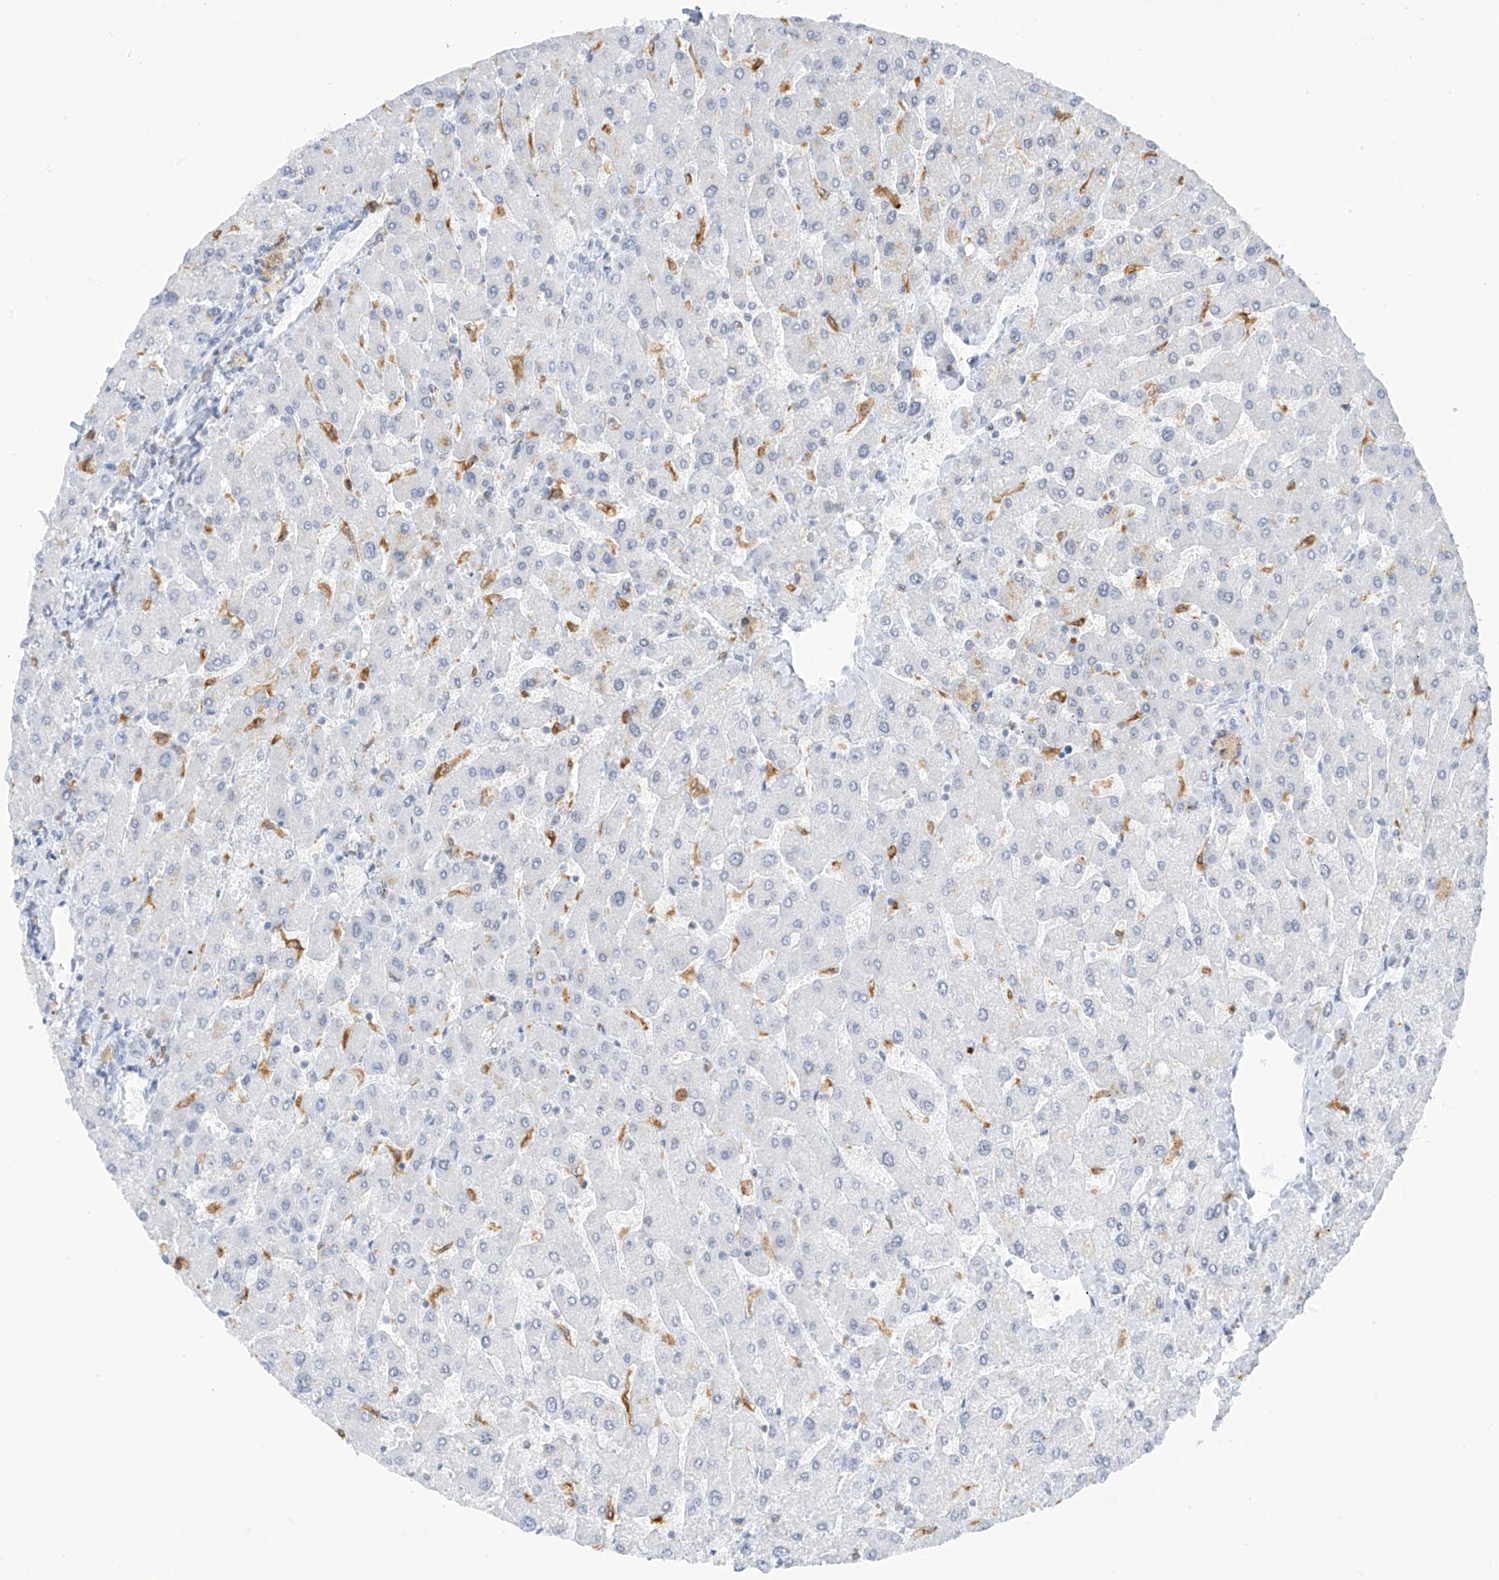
{"staining": {"intensity": "negative", "quantity": "none", "location": "none"}, "tissue": "liver", "cell_type": "Cholangiocytes", "image_type": "normal", "snomed": [{"axis": "morphology", "description": "Normal tissue, NOS"}, {"axis": "topography", "description": "Liver"}], "caption": "DAB immunohistochemical staining of unremarkable human liver demonstrates no significant positivity in cholangiocytes.", "gene": "TBXAS1", "patient": {"sex": "male", "age": 55}}